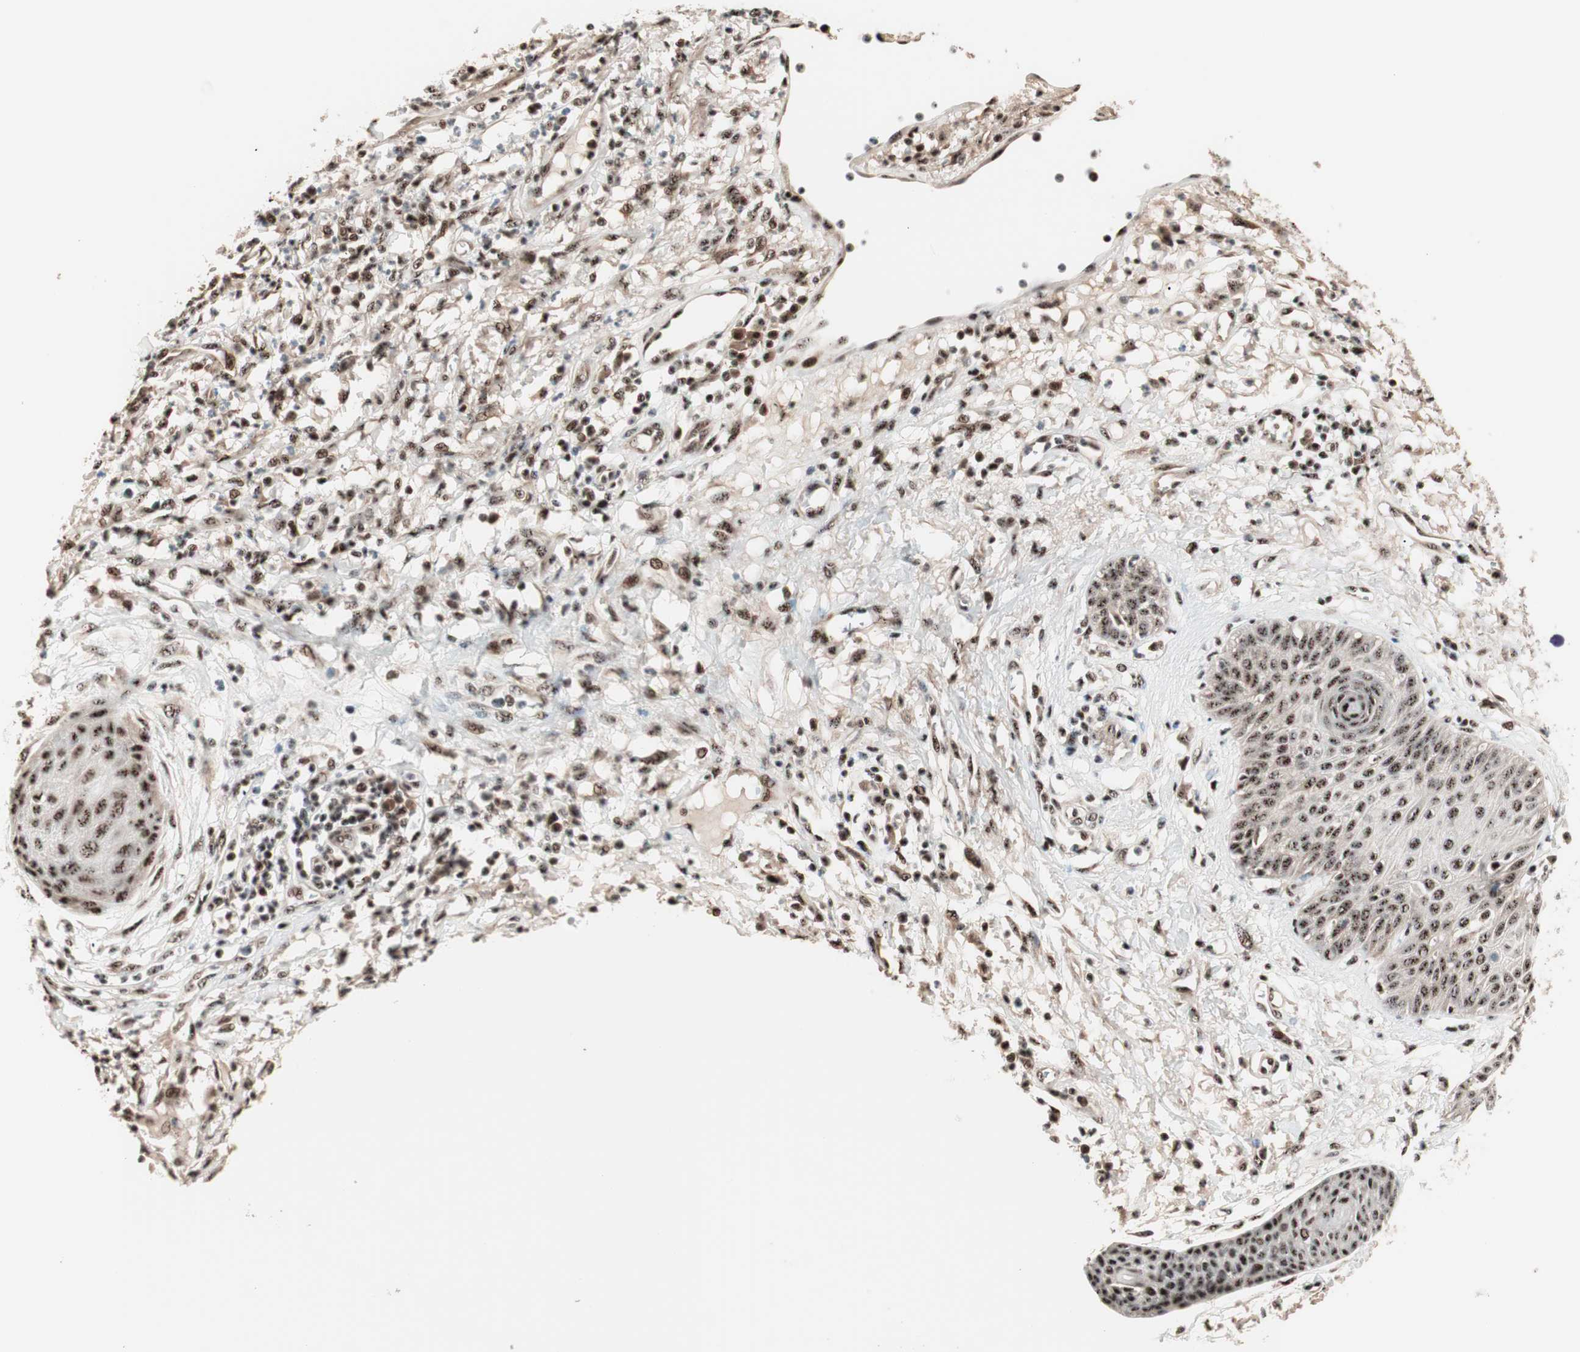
{"staining": {"intensity": "strong", "quantity": ">75%", "location": "nuclear"}, "tissue": "skin cancer", "cell_type": "Tumor cells", "image_type": "cancer", "snomed": [{"axis": "morphology", "description": "Squamous cell carcinoma, NOS"}, {"axis": "topography", "description": "Skin"}], "caption": "Tumor cells reveal strong nuclear expression in approximately >75% of cells in squamous cell carcinoma (skin). Using DAB (3,3'-diaminobenzidine) (brown) and hematoxylin (blue) stains, captured at high magnification using brightfield microscopy.", "gene": "NR5A2", "patient": {"sex": "female", "age": 78}}